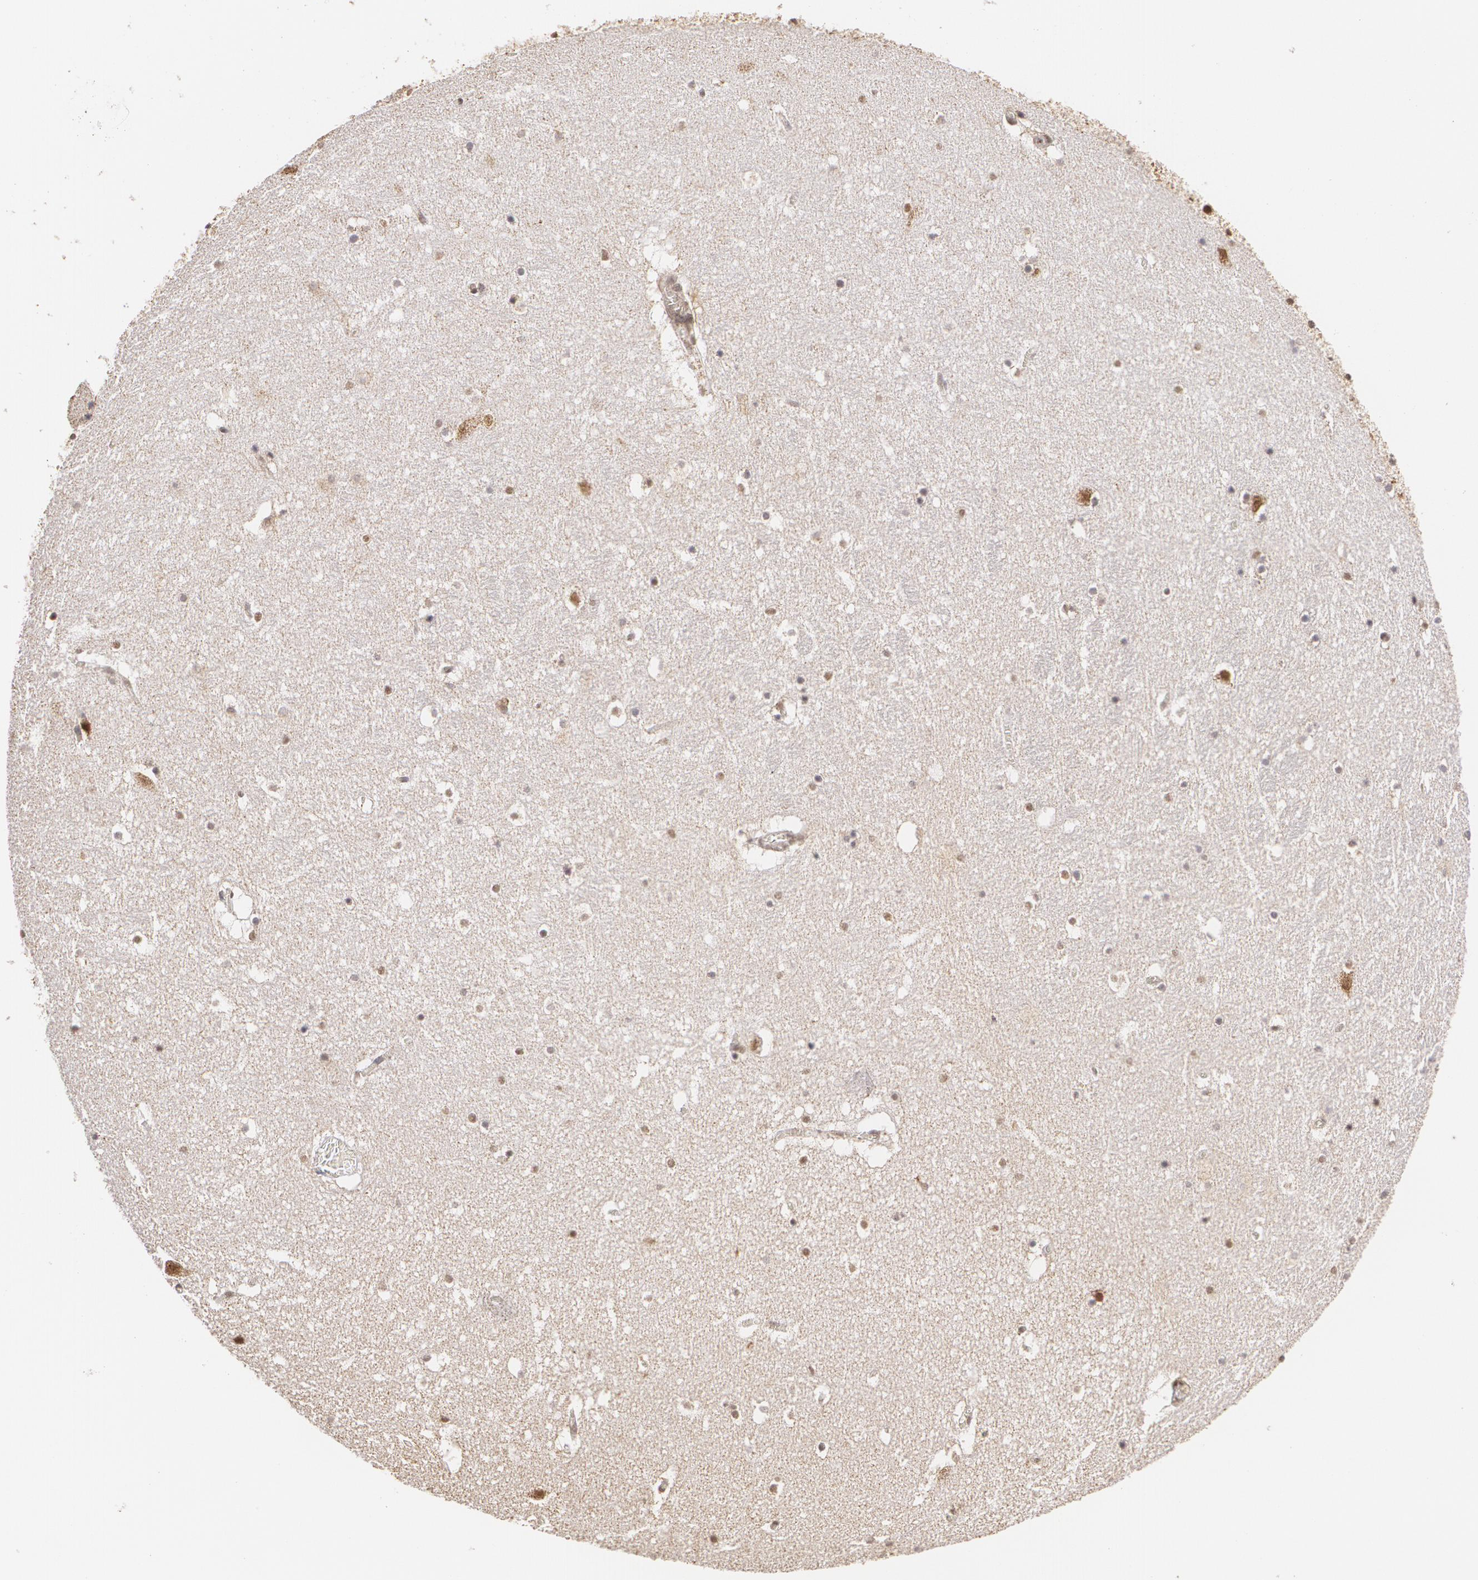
{"staining": {"intensity": "weak", "quantity": "25%-75%", "location": "nuclear"}, "tissue": "hippocampus", "cell_type": "Glial cells", "image_type": "normal", "snomed": [{"axis": "morphology", "description": "Normal tissue, NOS"}, {"axis": "topography", "description": "Hippocampus"}], "caption": "Immunohistochemical staining of normal hippocampus displays weak nuclear protein positivity in approximately 25%-75% of glial cells.", "gene": "MXD1", "patient": {"sex": "male", "age": 45}}